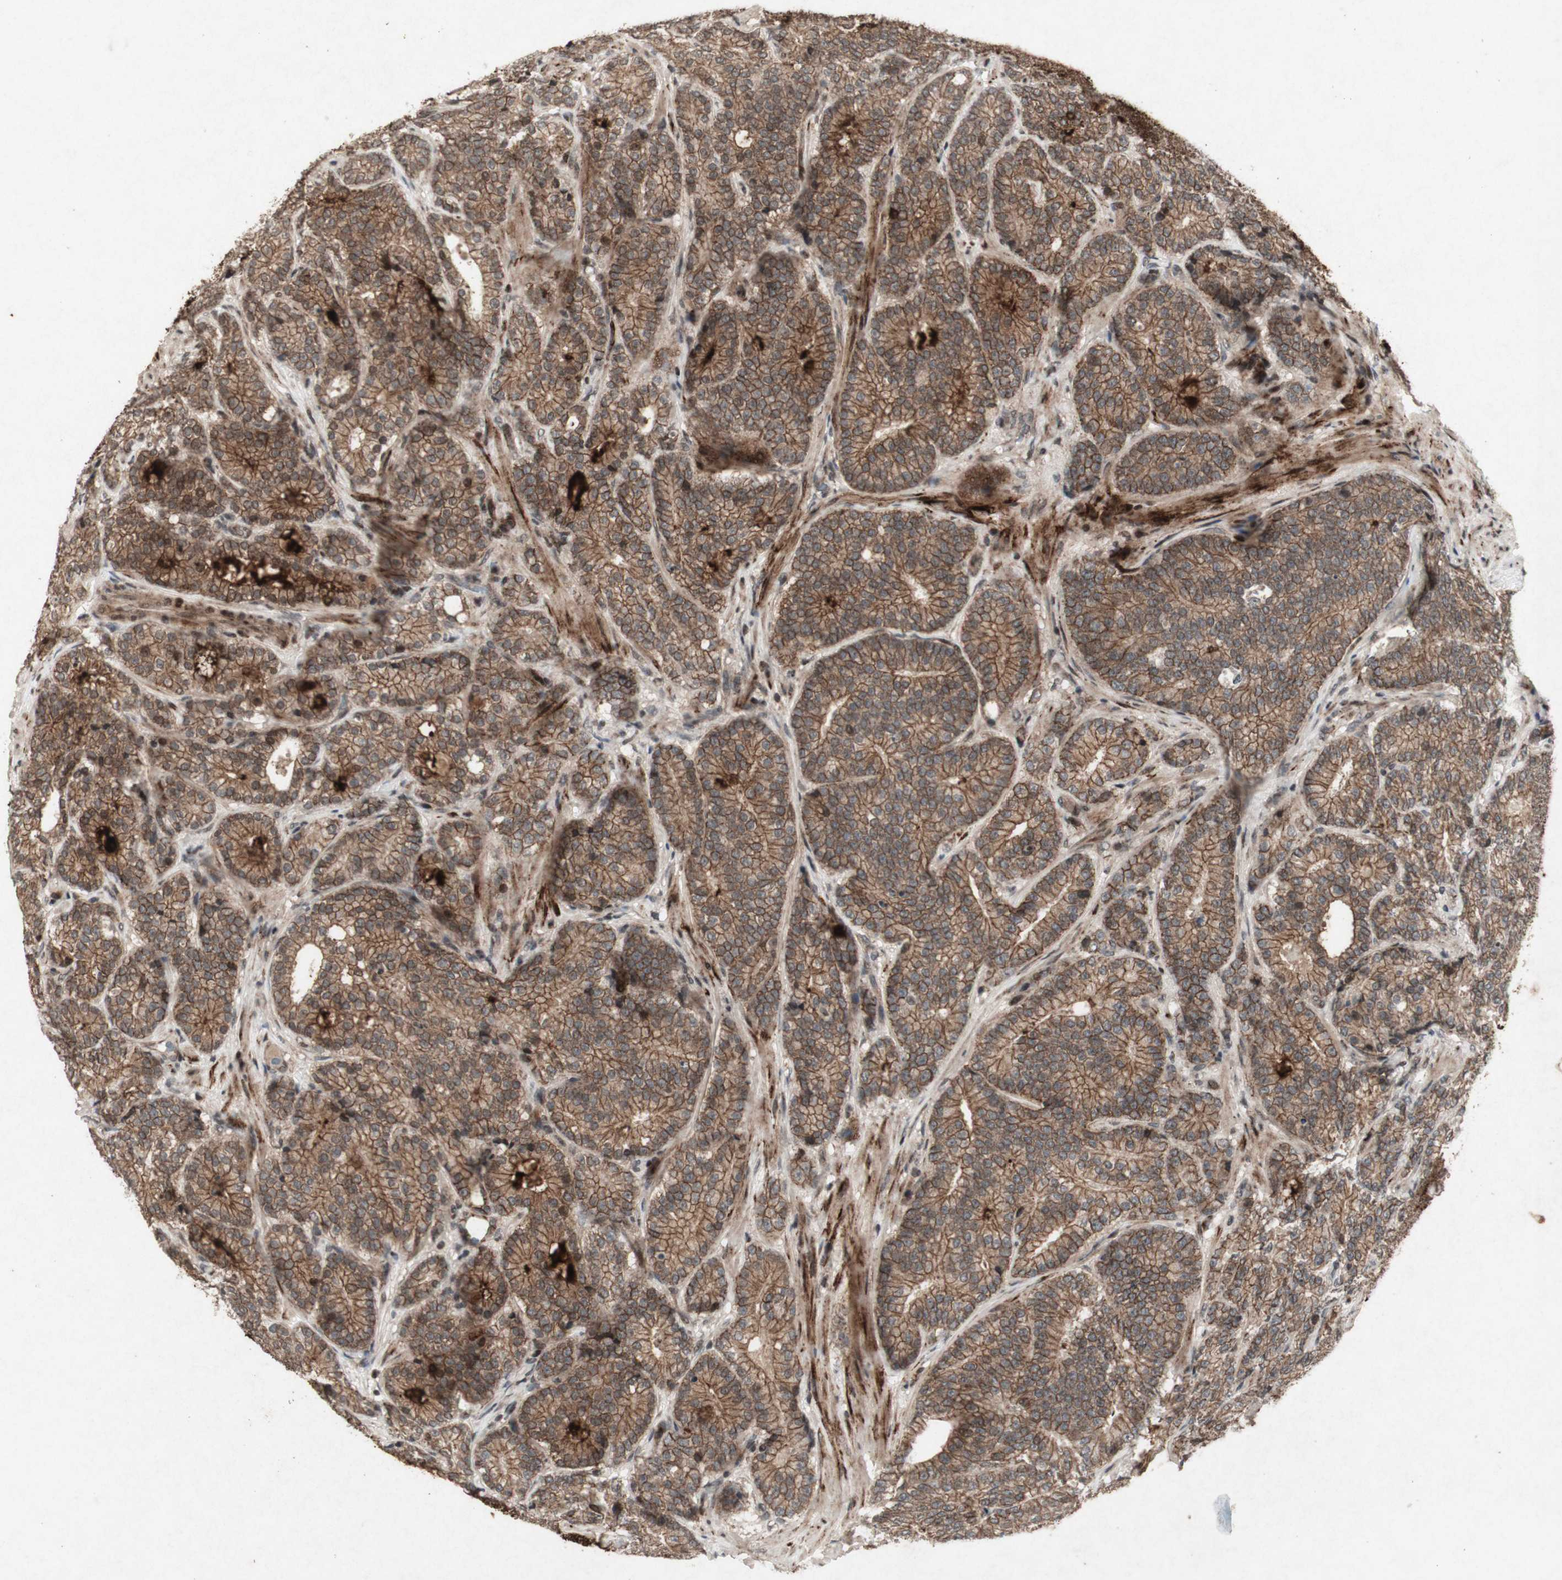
{"staining": {"intensity": "weak", "quantity": ">75%", "location": "cytoplasmic/membranous"}, "tissue": "prostate cancer", "cell_type": "Tumor cells", "image_type": "cancer", "snomed": [{"axis": "morphology", "description": "Adenocarcinoma, High grade"}, {"axis": "topography", "description": "Prostate"}], "caption": "High-magnification brightfield microscopy of prostate high-grade adenocarcinoma stained with DAB (3,3'-diaminobenzidine) (brown) and counterstained with hematoxylin (blue). tumor cells exhibit weak cytoplasmic/membranous positivity is seen in approximately>75% of cells.", "gene": "PLXNA1", "patient": {"sex": "male", "age": 61}}